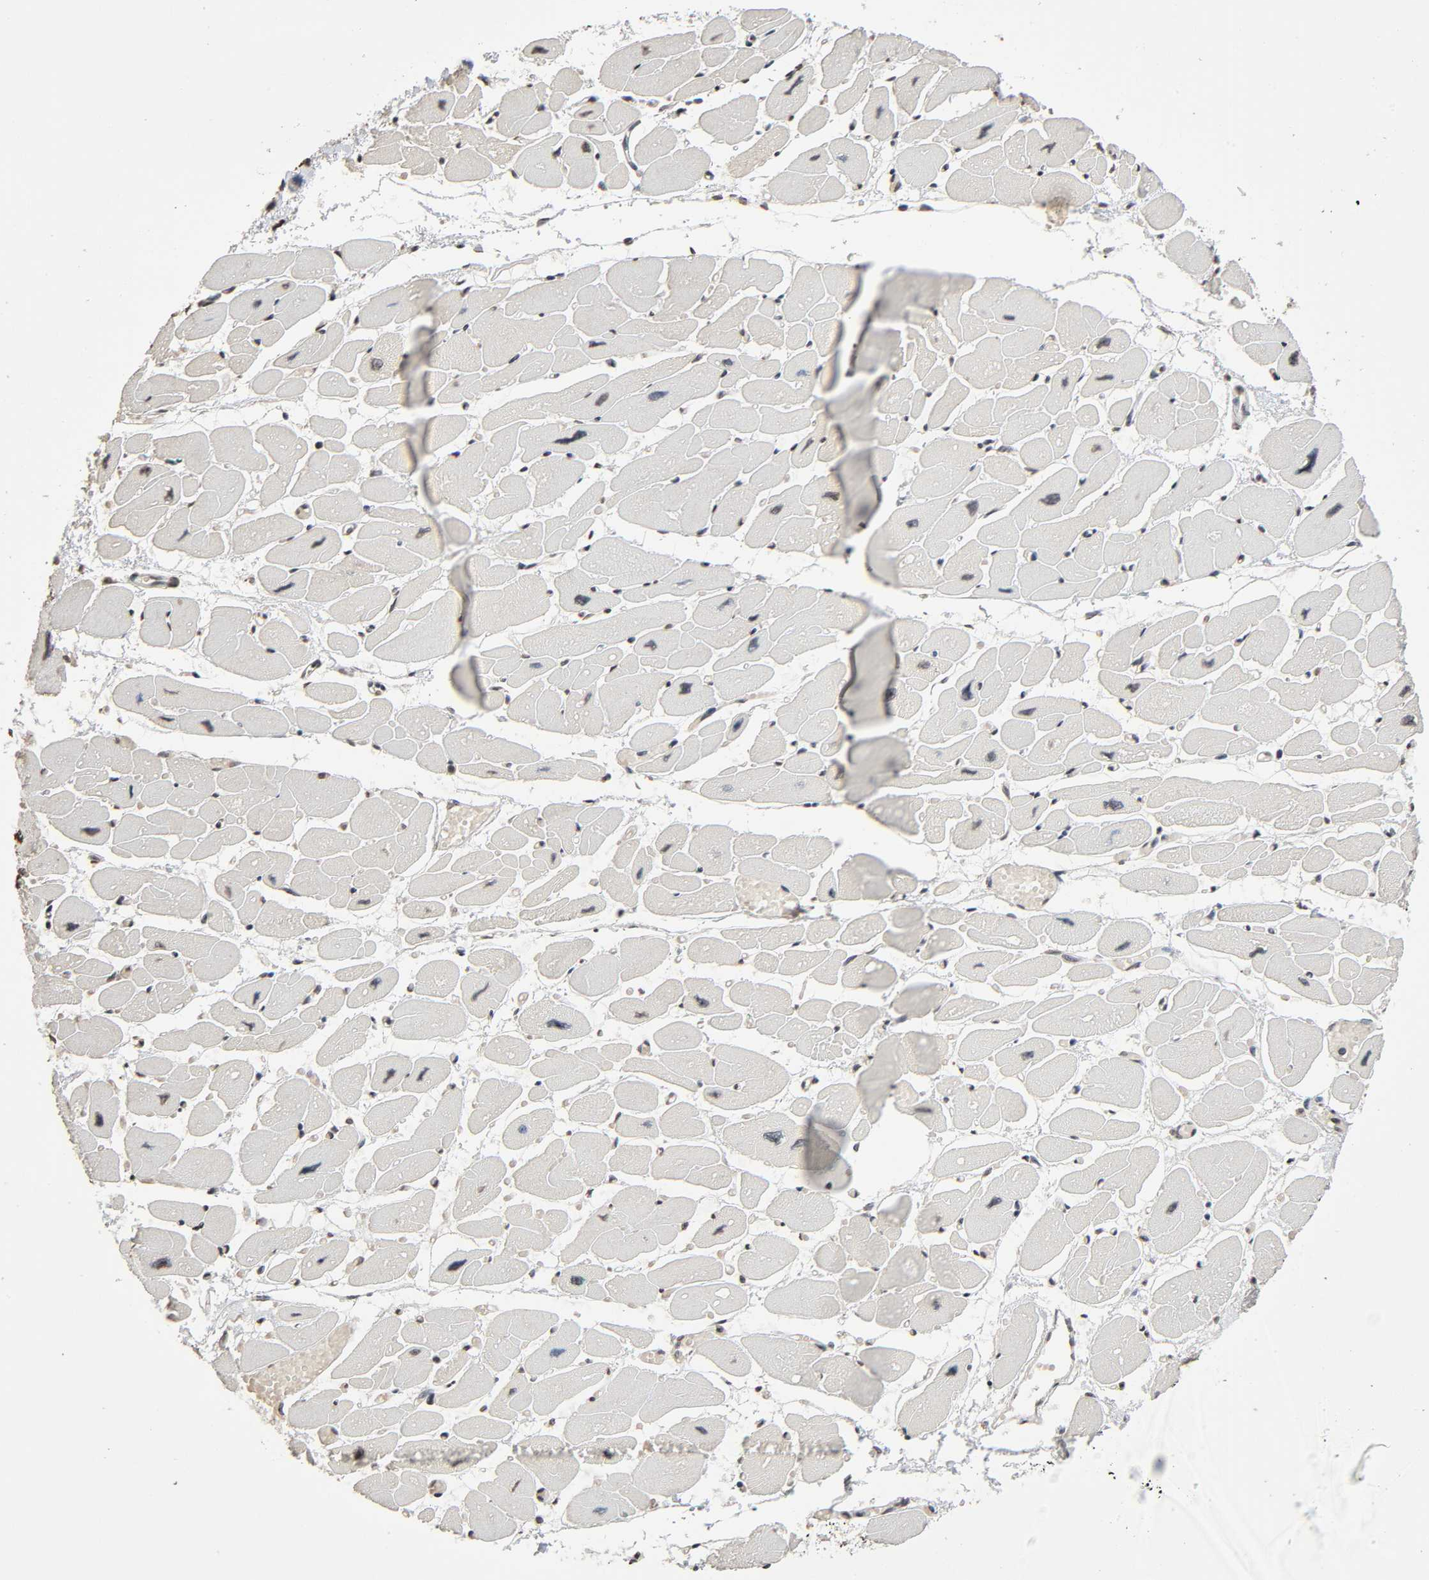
{"staining": {"intensity": "moderate", "quantity": ">75%", "location": "nuclear"}, "tissue": "heart muscle", "cell_type": "Cardiomyocytes", "image_type": "normal", "snomed": [{"axis": "morphology", "description": "Normal tissue, NOS"}, {"axis": "topography", "description": "Heart"}], "caption": "The photomicrograph shows staining of benign heart muscle, revealing moderate nuclear protein positivity (brown color) within cardiomyocytes. The staining was performed using DAB (3,3'-diaminobenzidine) to visualize the protein expression in brown, while the nuclei were stained in blue with hematoxylin (Magnification: 20x).", "gene": "STK4", "patient": {"sex": "female", "age": 54}}